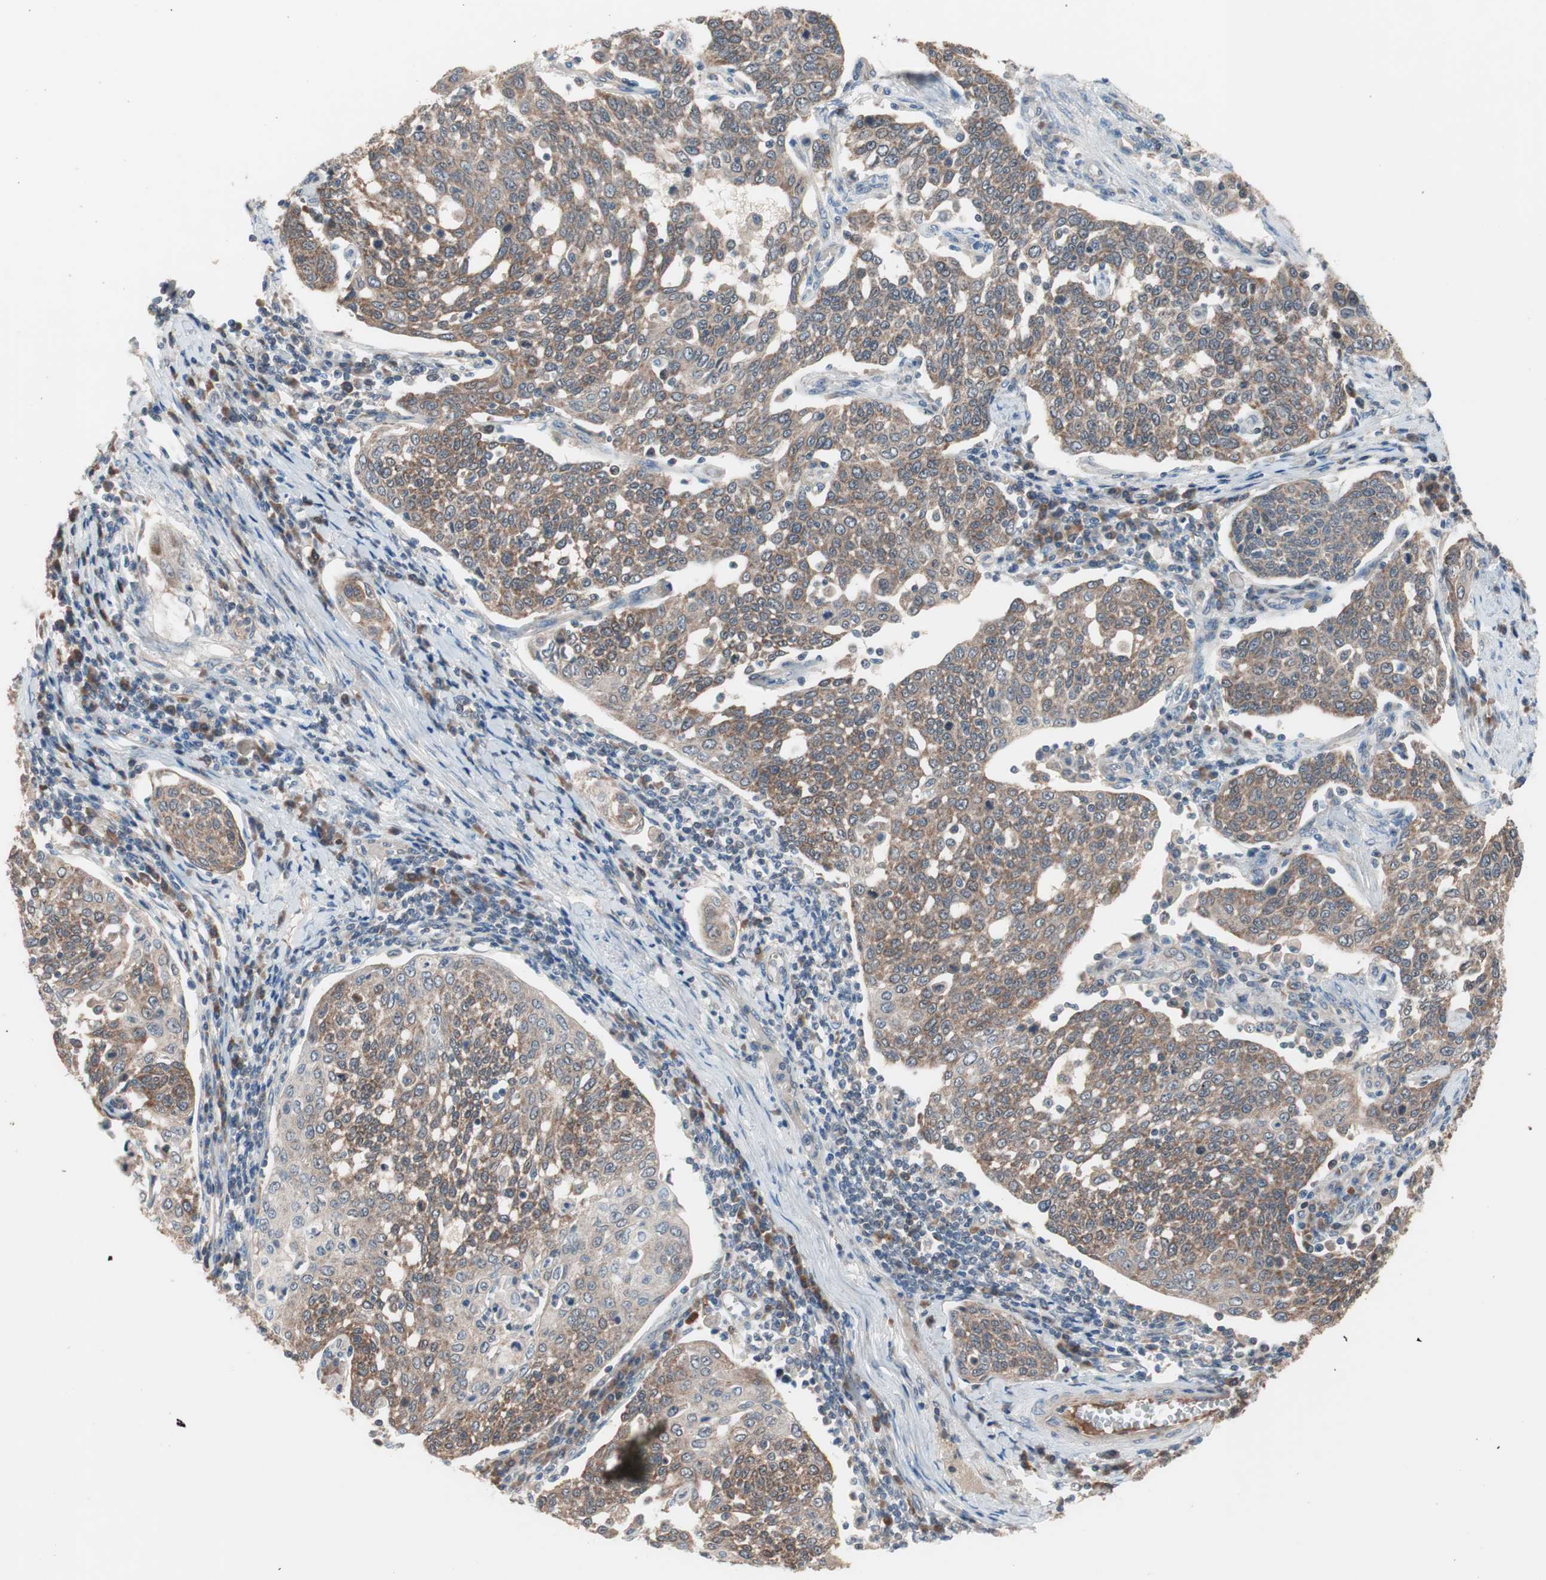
{"staining": {"intensity": "moderate", "quantity": ">75%", "location": "cytoplasmic/membranous"}, "tissue": "cervical cancer", "cell_type": "Tumor cells", "image_type": "cancer", "snomed": [{"axis": "morphology", "description": "Squamous cell carcinoma, NOS"}, {"axis": "topography", "description": "Cervix"}], "caption": "High-power microscopy captured an IHC histopathology image of cervical cancer, revealing moderate cytoplasmic/membranous staining in approximately >75% of tumor cells. (brown staining indicates protein expression, while blue staining denotes nuclei).", "gene": "HMBS", "patient": {"sex": "female", "age": 34}}